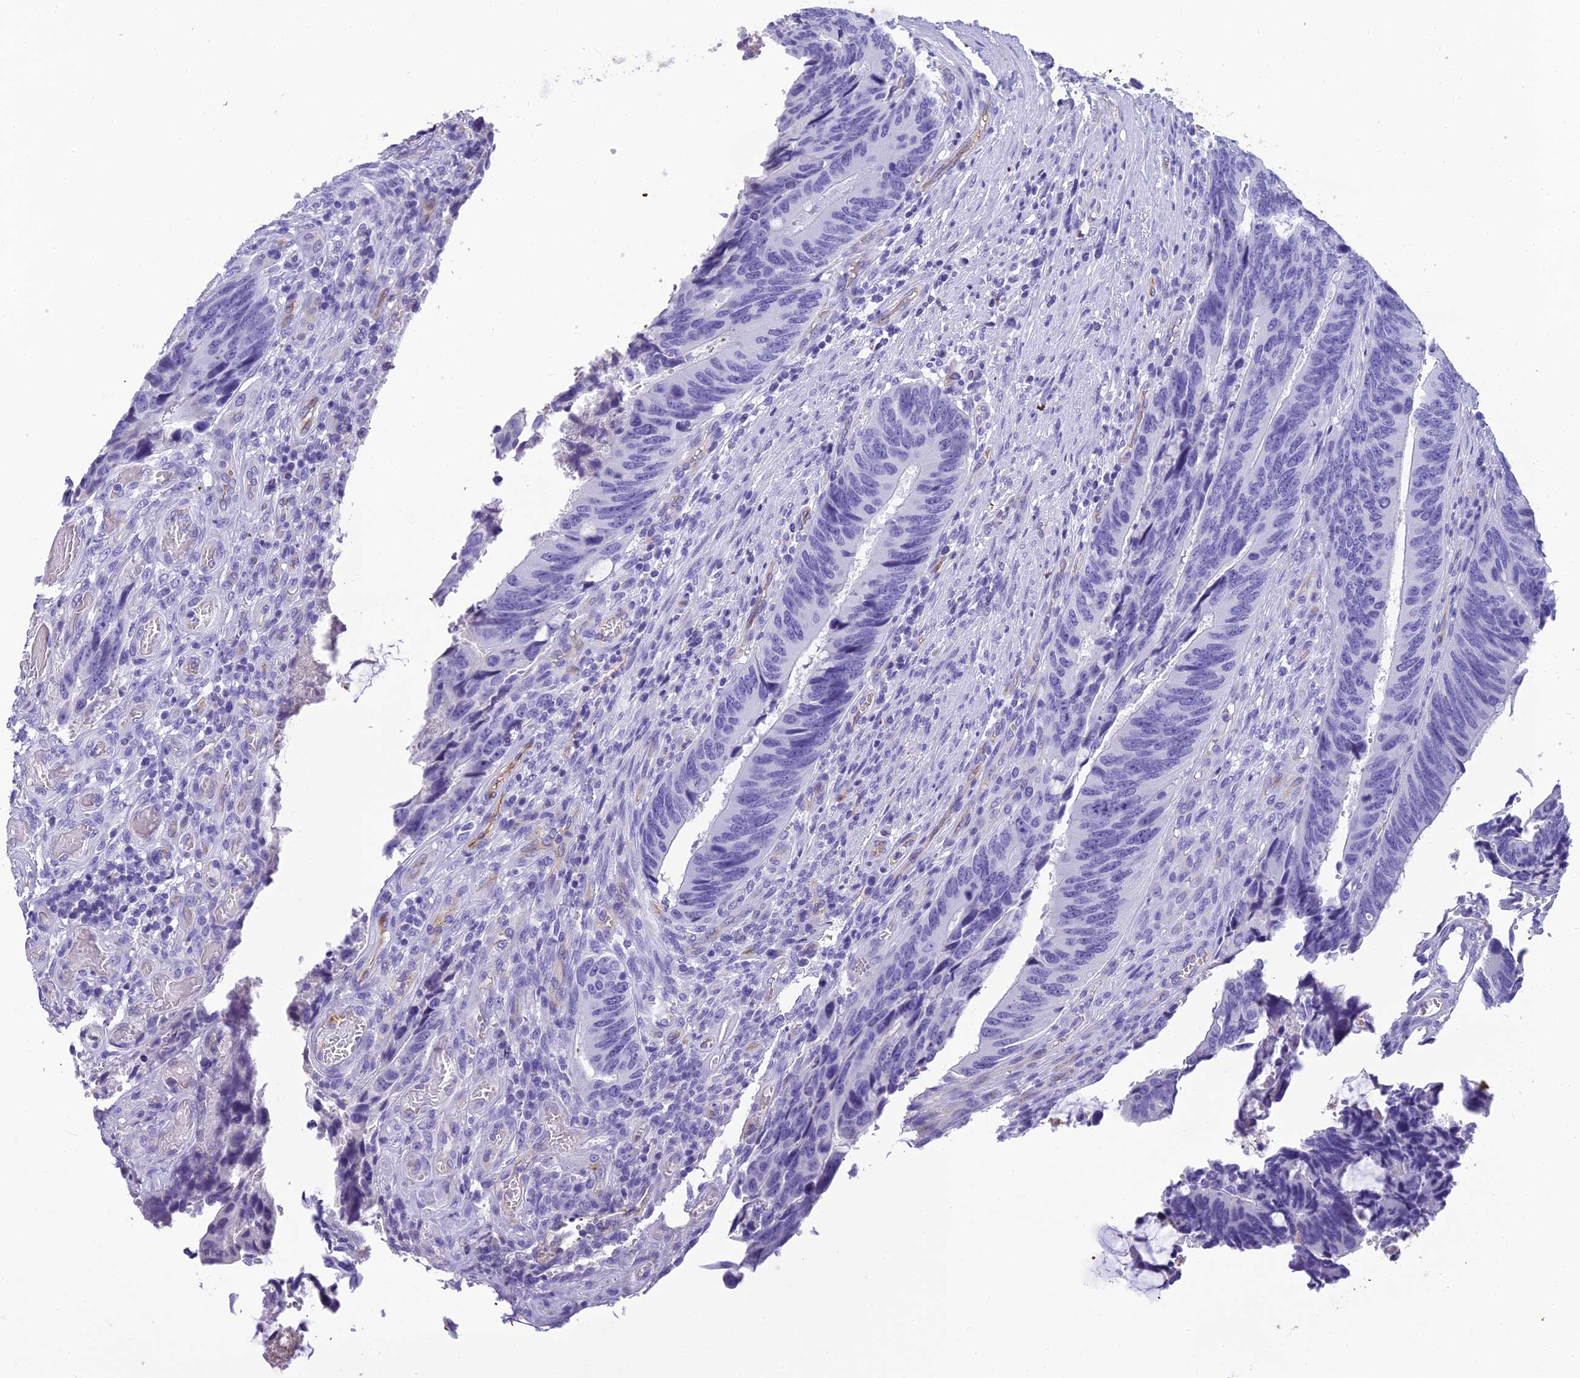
{"staining": {"intensity": "negative", "quantity": "none", "location": "none"}, "tissue": "colorectal cancer", "cell_type": "Tumor cells", "image_type": "cancer", "snomed": [{"axis": "morphology", "description": "Adenocarcinoma, NOS"}, {"axis": "topography", "description": "Colon"}], "caption": "This histopathology image is of colorectal adenocarcinoma stained with immunohistochemistry to label a protein in brown with the nuclei are counter-stained blue. There is no staining in tumor cells.", "gene": "NINJ1", "patient": {"sex": "male", "age": 87}}